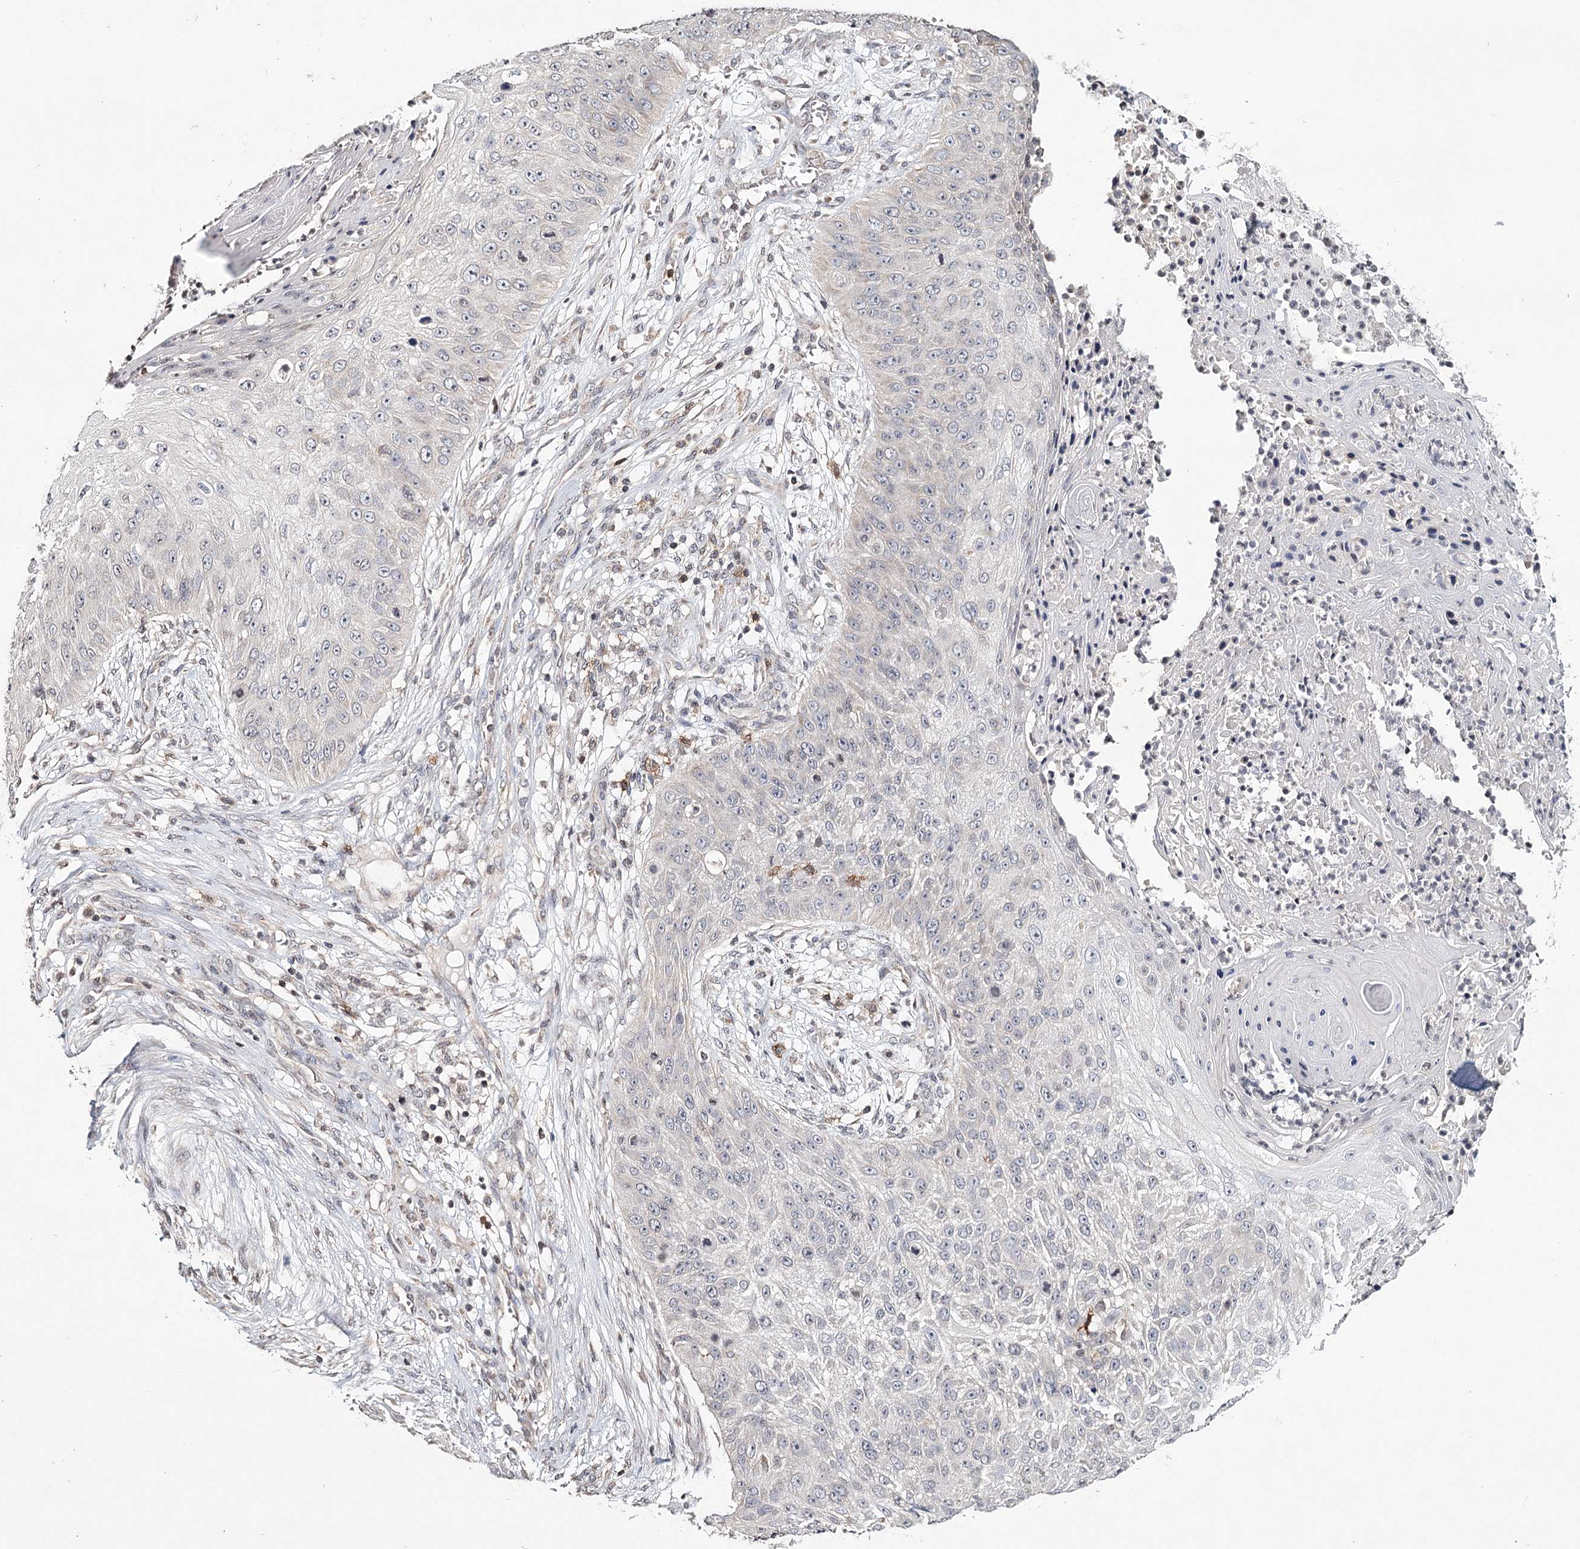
{"staining": {"intensity": "negative", "quantity": "none", "location": "none"}, "tissue": "skin cancer", "cell_type": "Tumor cells", "image_type": "cancer", "snomed": [{"axis": "morphology", "description": "Squamous cell carcinoma, NOS"}, {"axis": "topography", "description": "Skin"}], "caption": "Tumor cells are negative for protein expression in human skin cancer.", "gene": "ICOS", "patient": {"sex": "female", "age": 80}}